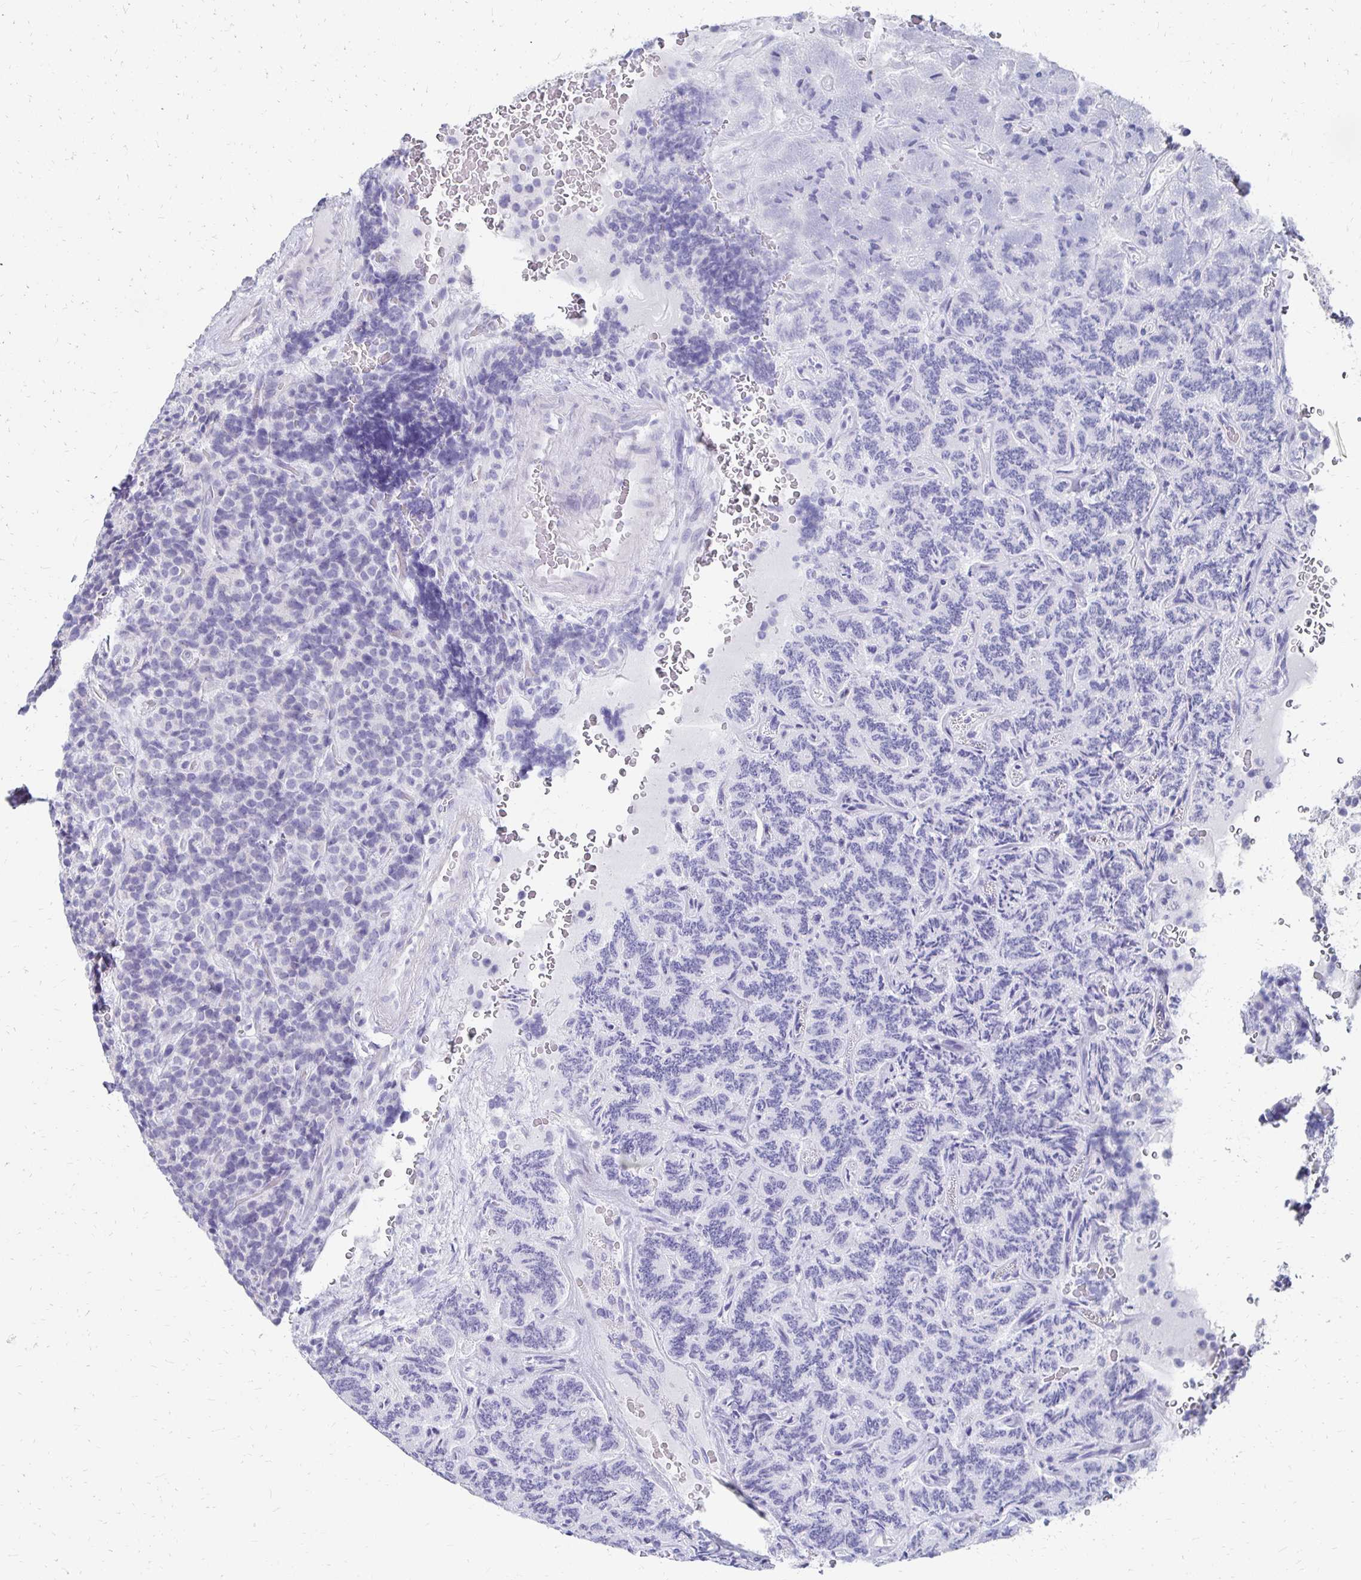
{"staining": {"intensity": "negative", "quantity": "none", "location": "none"}, "tissue": "carcinoid", "cell_type": "Tumor cells", "image_type": "cancer", "snomed": [{"axis": "morphology", "description": "Carcinoid, malignant, NOS"}, {"axis": "topography", "description": "Pancreas"}], "caption": "Human carcinoid (malignant) stained for a protein using immunohistochemistry reveals no expression in tumor cells.", "gene": "SYCP3", "patient": {"sex": "male", "age": 36}}